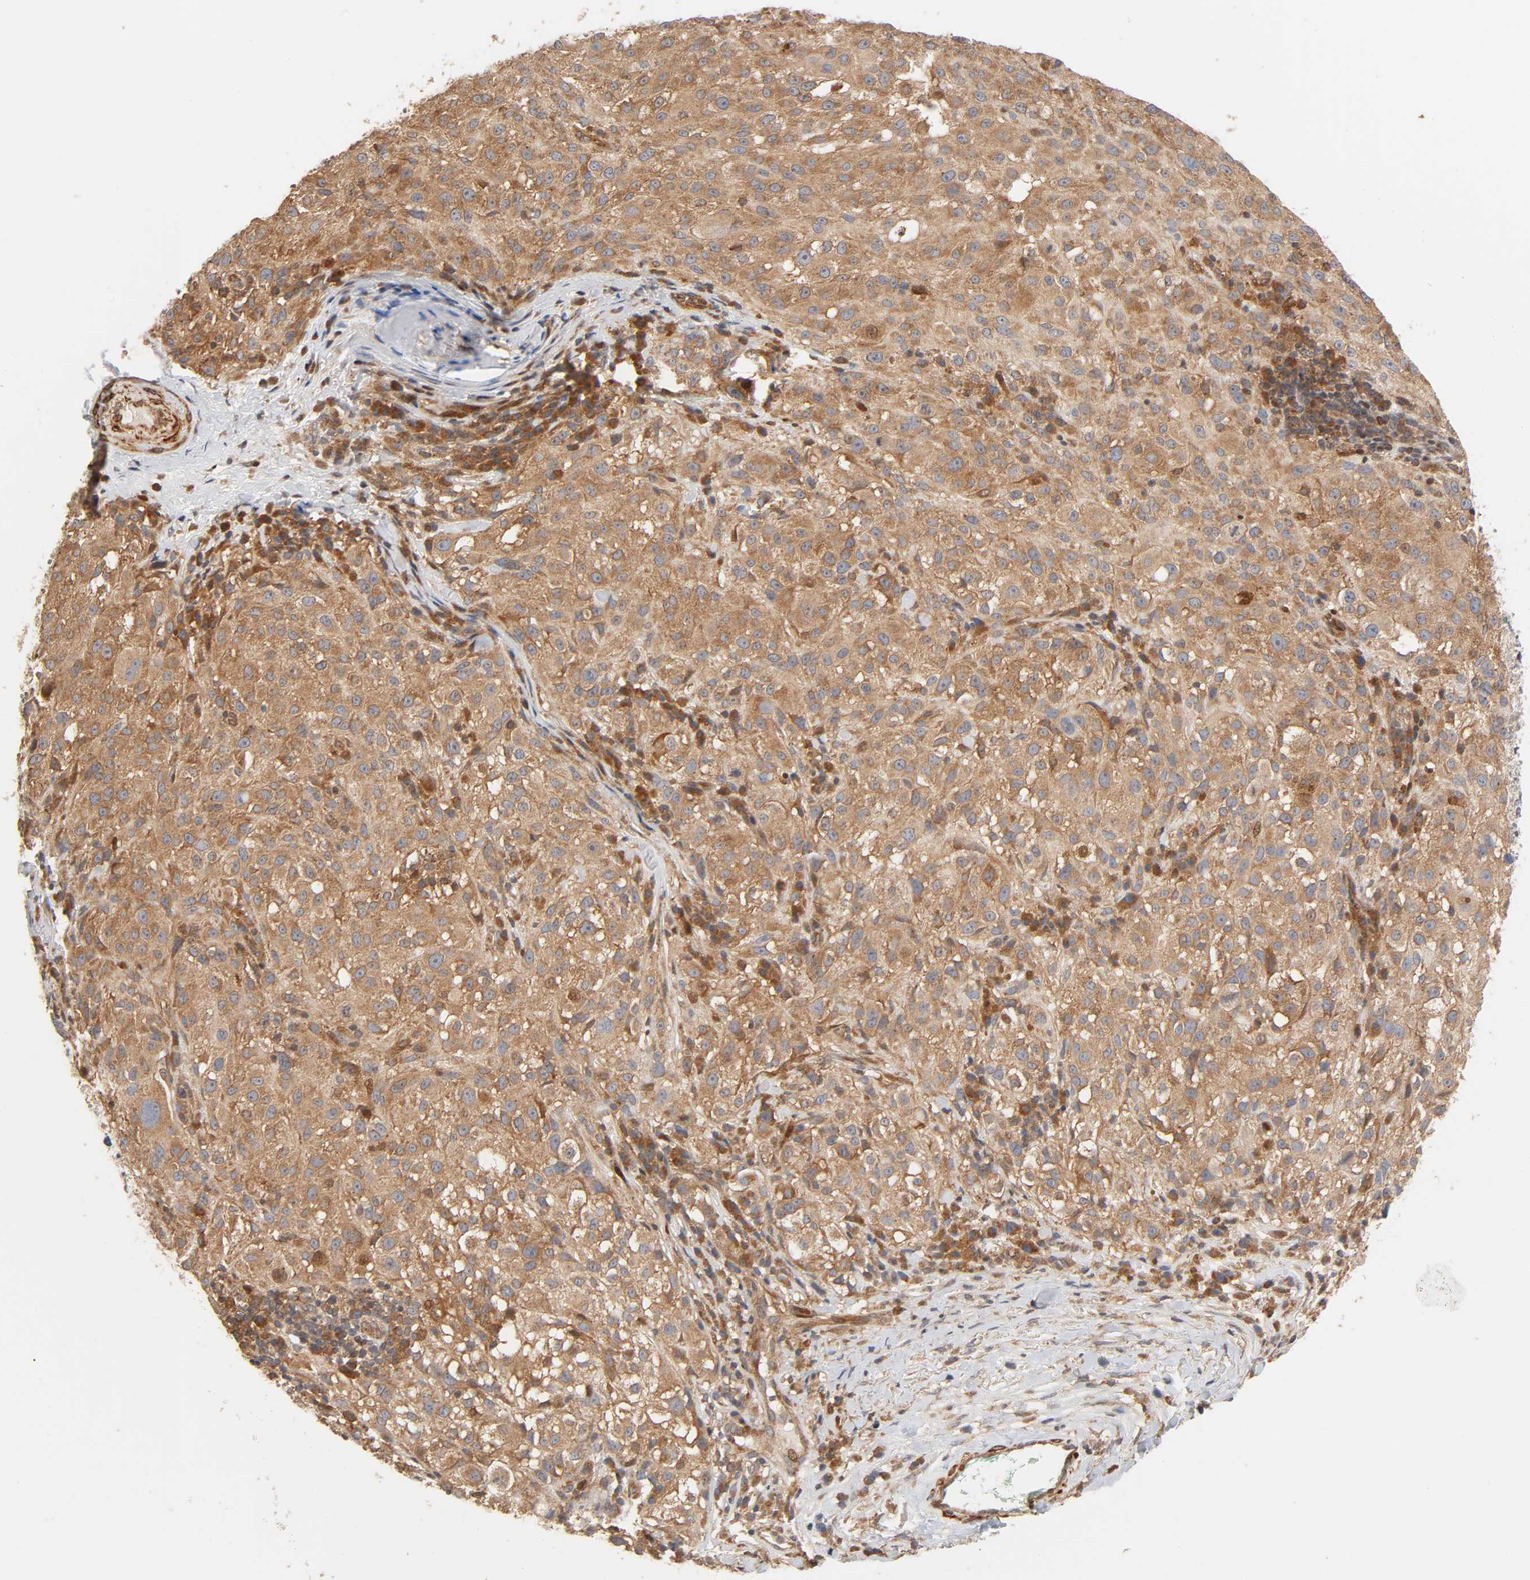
{"staining": {"intensity": "moderate", "quantity": ">75%", "location": "cytoplasmic/membranous"}, "tissue": "melanoma", "cell_type": "Tumor cells", "image_type": "cancer", "snomed": [{"axis": "morphology", "description": "Necrosis, NOS"}, {"axis": "morphology", "description": "Malignant melanoma, NOS"}, {"axis": "topography", "description": "Skin"}], "caption": "IHC (DAB (3,3'-diaminobenzidine)) staining of human malignant melanoma shows moderate cytoplasmic/membranous protein expression in approximately >75% of tumor cells. (IHC, brightfield microscopy, high magnification).", "gene": "NEMF", "patient": {"sex": "female", "age": 87}}